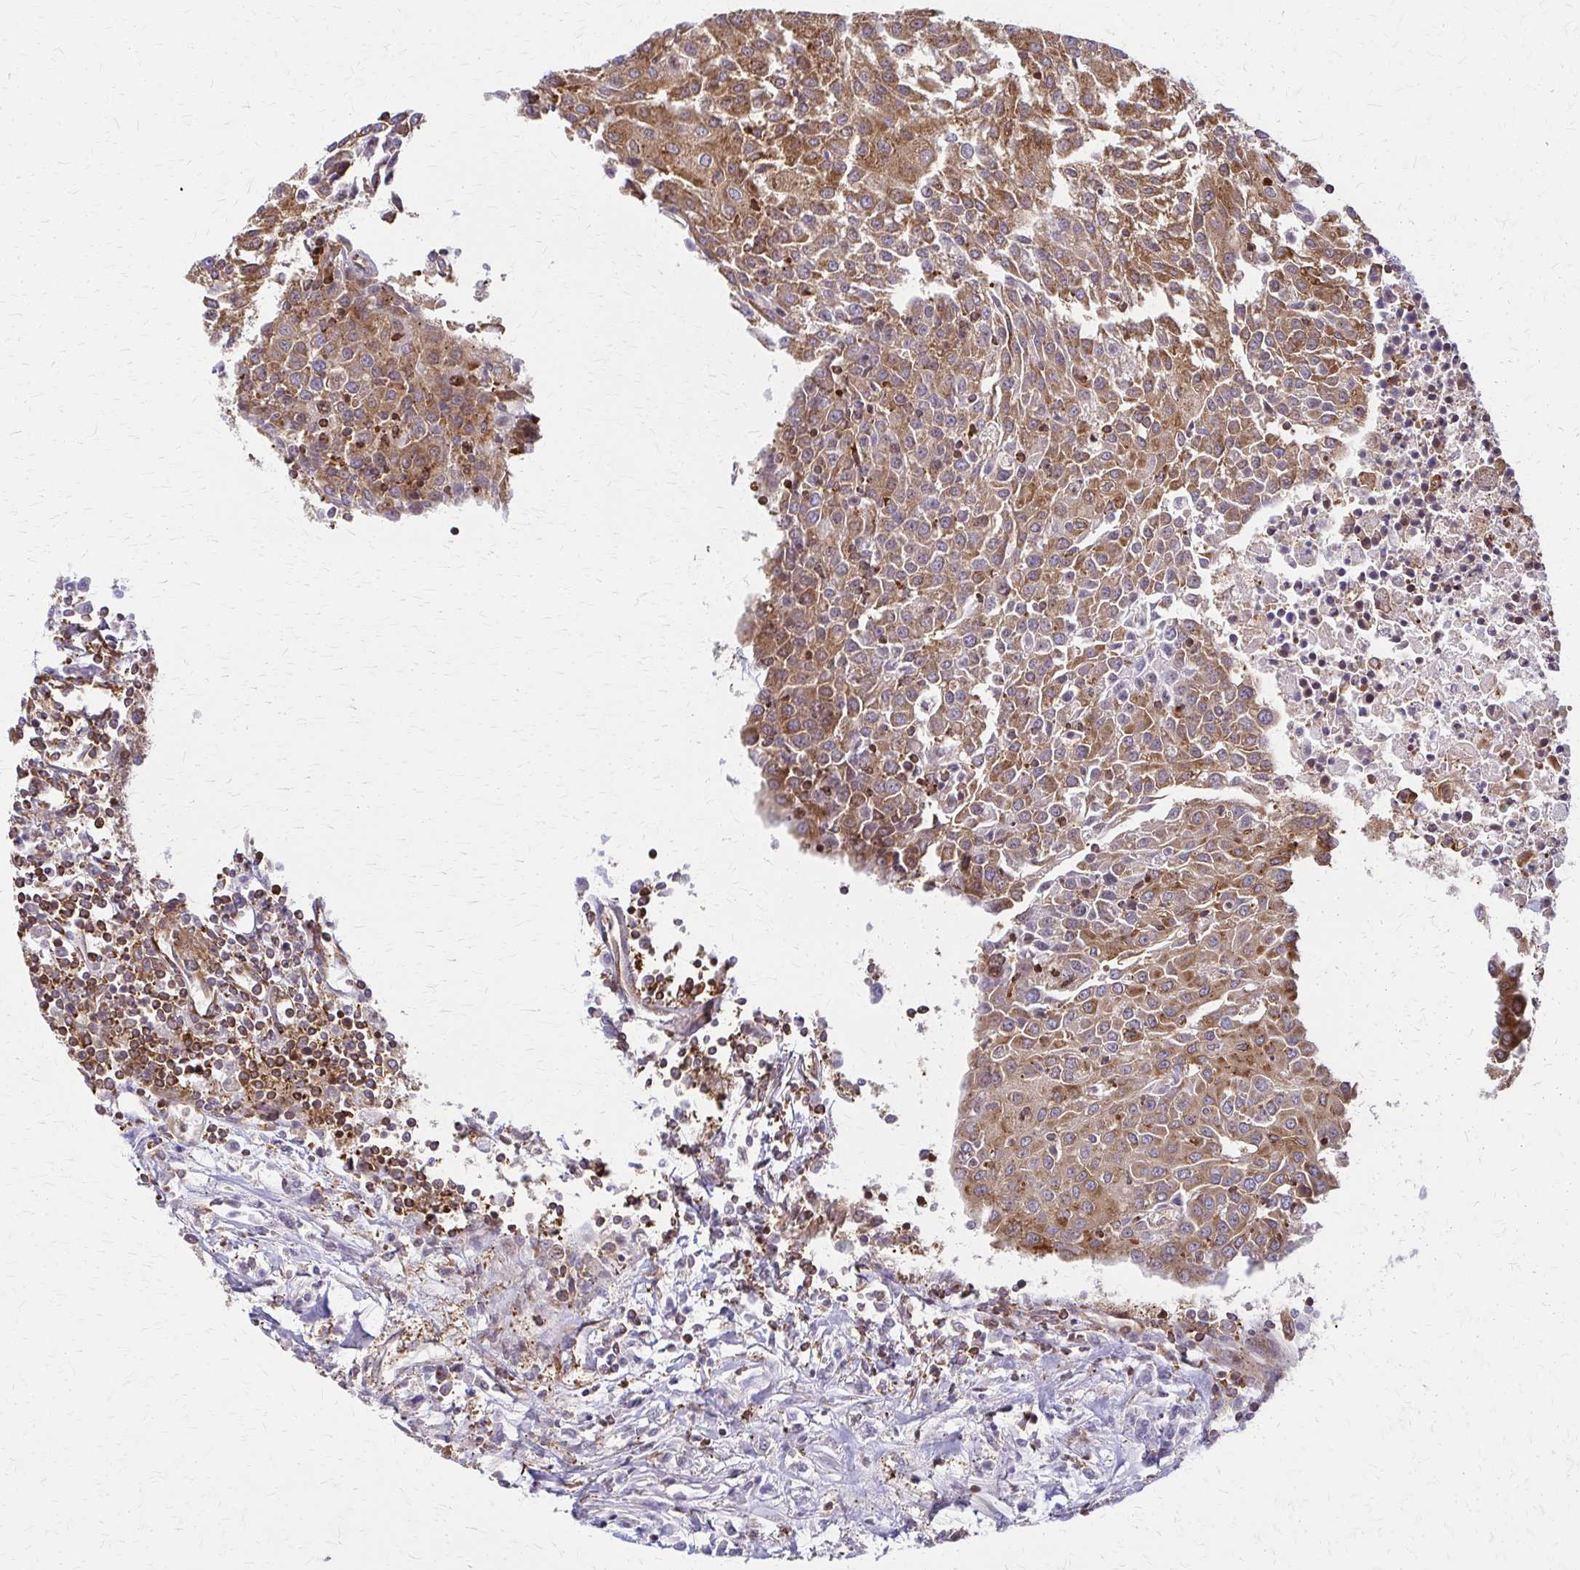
{"staining": {"intensity": "moderate", "quantity": ">75%", "location": "cytoplasmic/membranous"}, "tissue": "urothelial cancer", "cell_type": "Tumor cells", "image_type": "cancer", "snomed": [{"axis": "morphology", "description": "Urothelial carcinoma, High grade"}, {"axis": "topography", "description": "Urinary bladder"}], "caption": "The micrograph displays staining of urothelial cancer, revealing moderate cytoplasmic/membranous protein staining (brown color) within tumor cells.", "gene": "WASF2", "patient": {"sex": "female", "age": 85}}